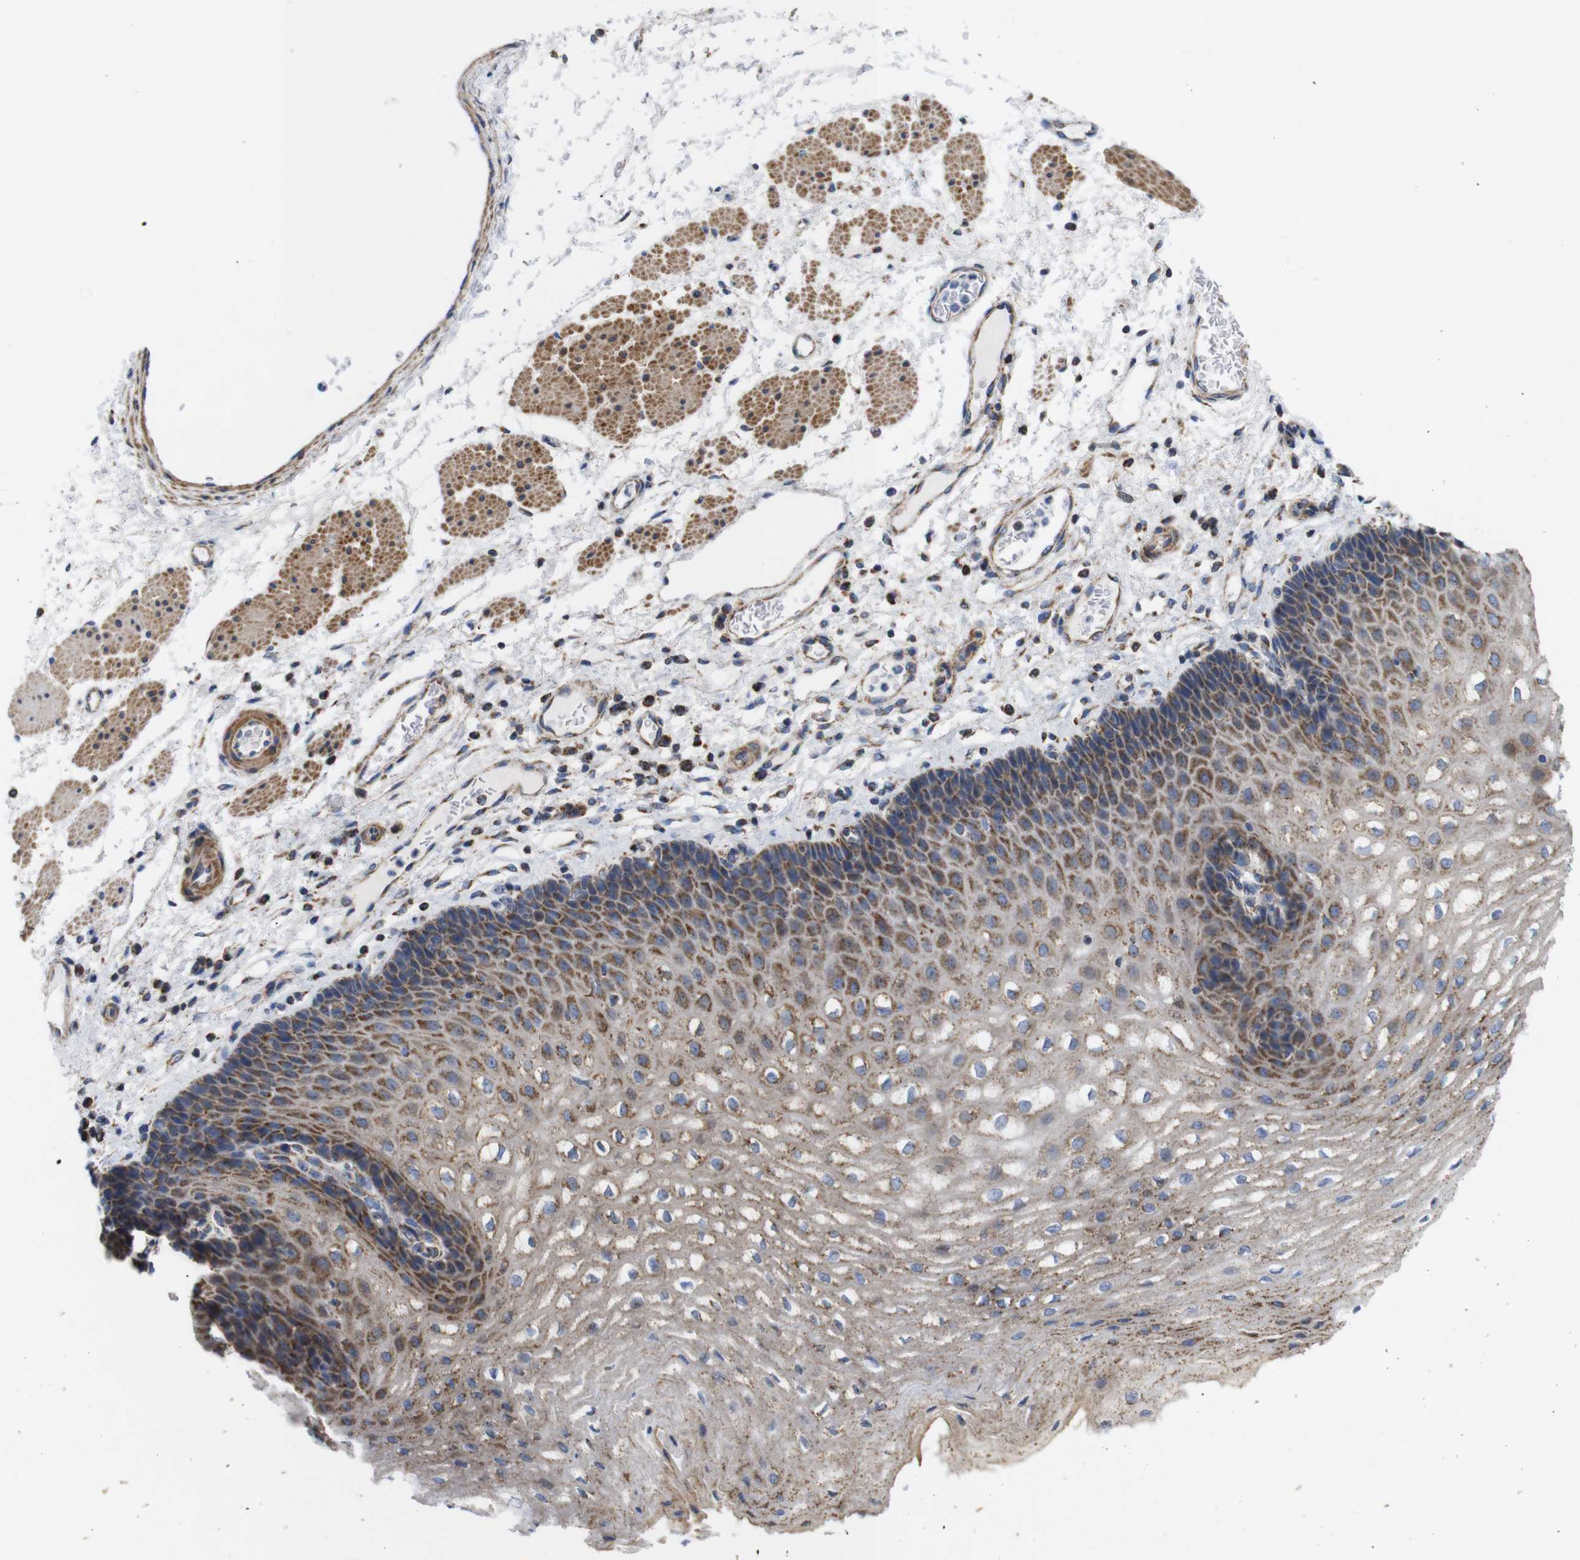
{"staining": {"intensity": "strong", "quantity": "25%-75%", "location": "cytoplasmic/membranous"}, "tissue": "esophagus", "cell_type": "Squamous epithelial cells", "image_type": "normal", "snomed": [{"axis": "morphology", "description": "Normal tissue, NOS"}, {"axis": "topography", "description": "Esophagus"}], "caption": "This is a micrograph of immunohistochemistry staining of benign esophagus, which shows strong positivity in the cytoplasmic/membranous of squamous epithelial cells.", "gene": "FAM171B", "patient": {"sex": "male", "age": 54}}